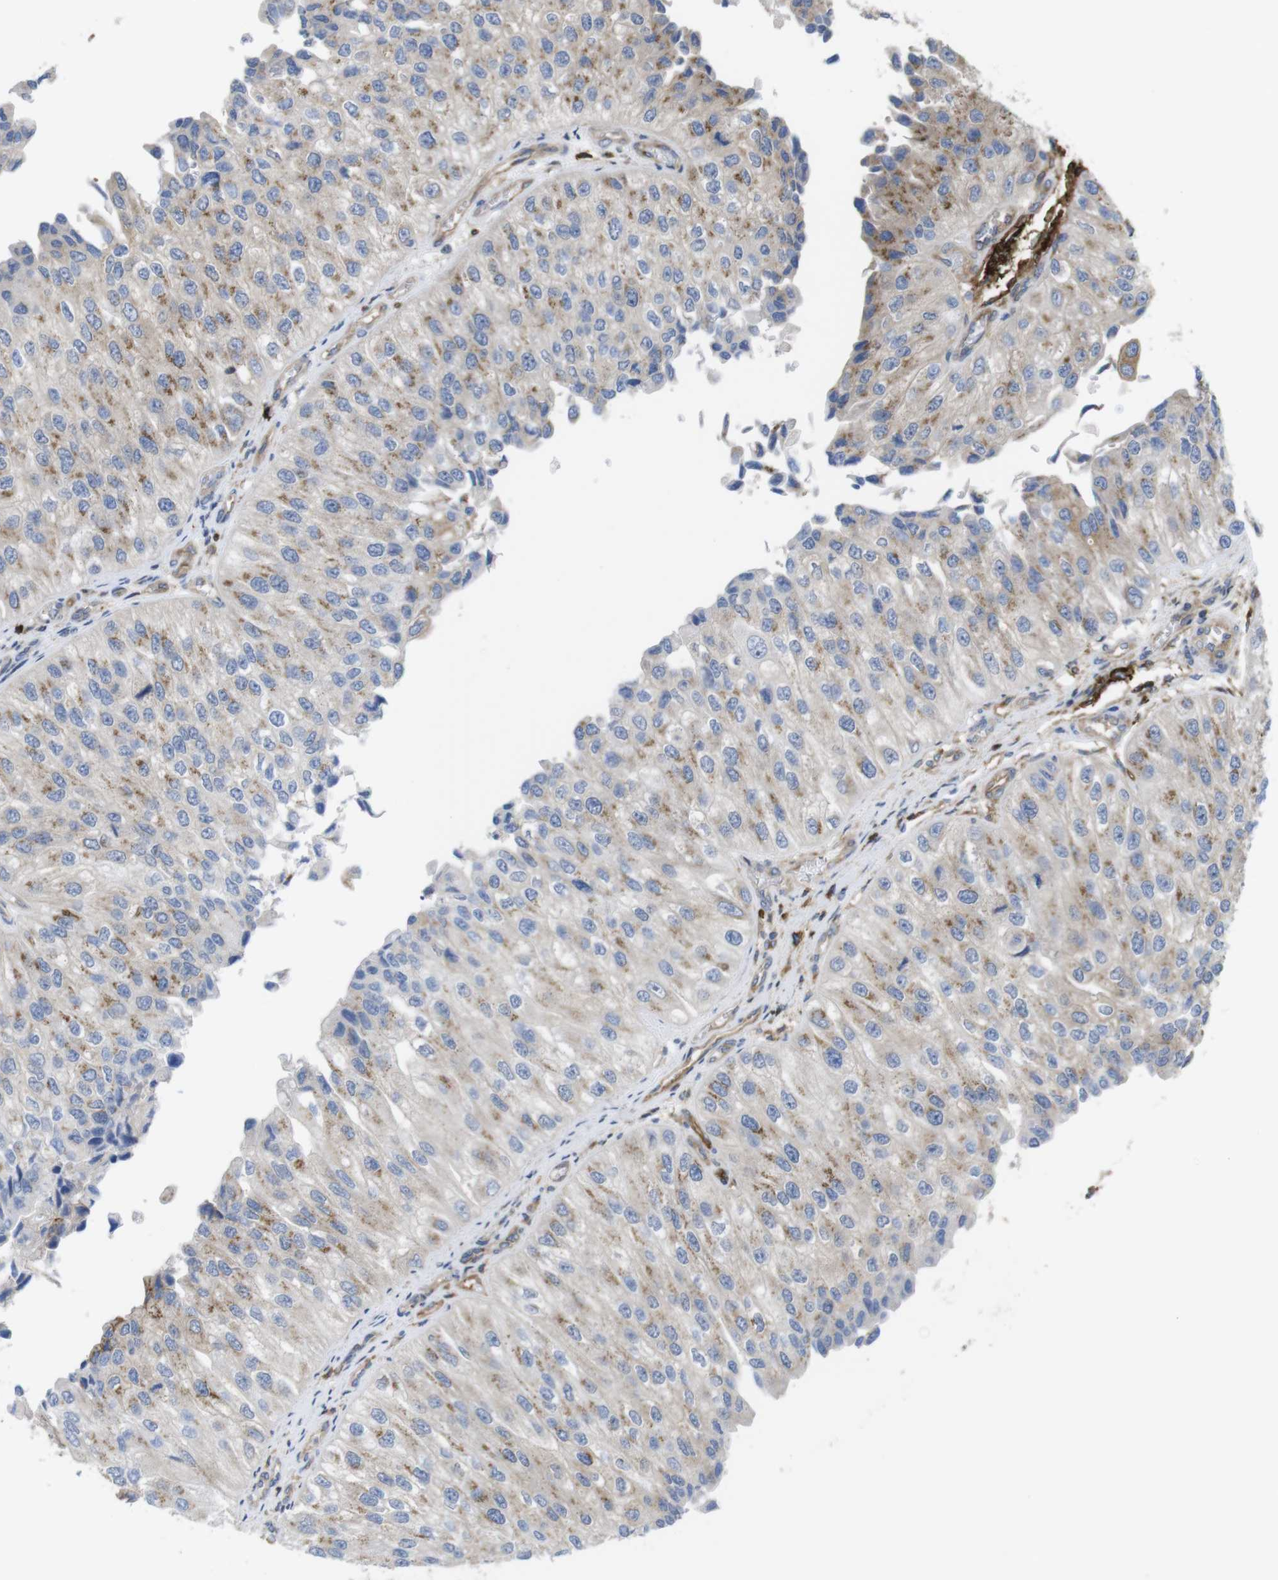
{"staining": {"intensity": "moderate", "quantity": "<25%", "location": "cytoplasmic/membranous"}, "tissue": "urothelial cancer", "cell_type": "Tumor cells", "image_type": "cancer", "snomed": [{"axis": "morphology", "description": "Urothelial carcinoma, High grade"}, {"axis": "topography", "description": "Kidney"}, {"axis": "topography", "description": "Urinary bladder"}], "caption": "Urothelial cancer stained for a protein (brown) exhibits moderate cytoplasmic/membranous positive expression in approximately <25% of tumor cells.", "gene": "CCR6", "patient": {"sex": "male", "age": 77}}